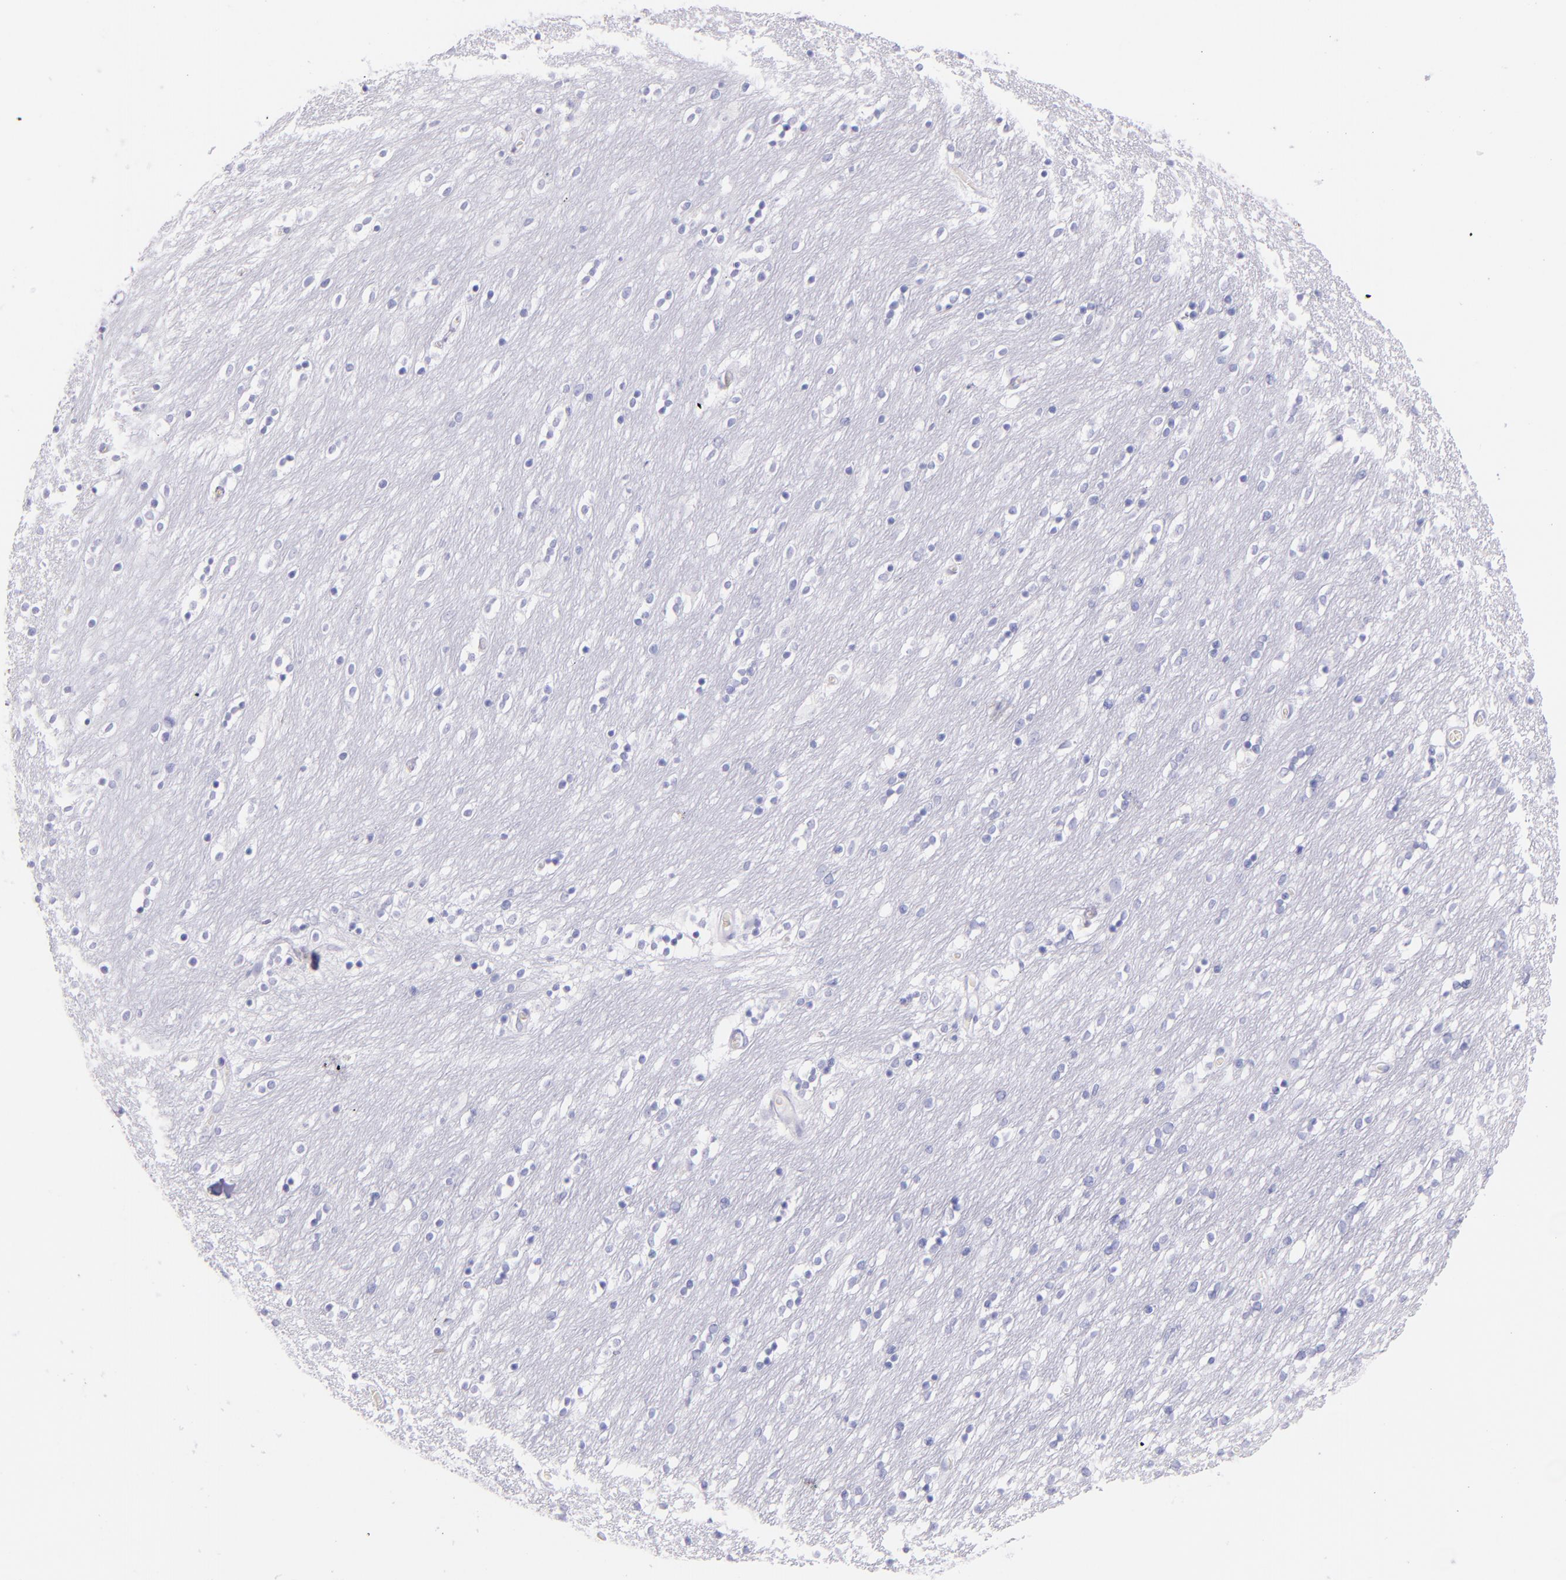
{"staining": {"intensity": "negative", "quantity": "none", "location": "none"}, "tissue": "caudate", "cell_type": "Glial cells", "image_type": "normal", "snomed": [{"axis": "morphology", "description": "Normal tissue, NOS"}, {"axis": "topography", "description": "Lateral ventricle wall"}], "caption": "Human caudate stained for a protein using immunohistochemistry exhibits no positivity in glial cells.", "gene": "SFTPB", "patient": {"sex": "female", "age": 54}}